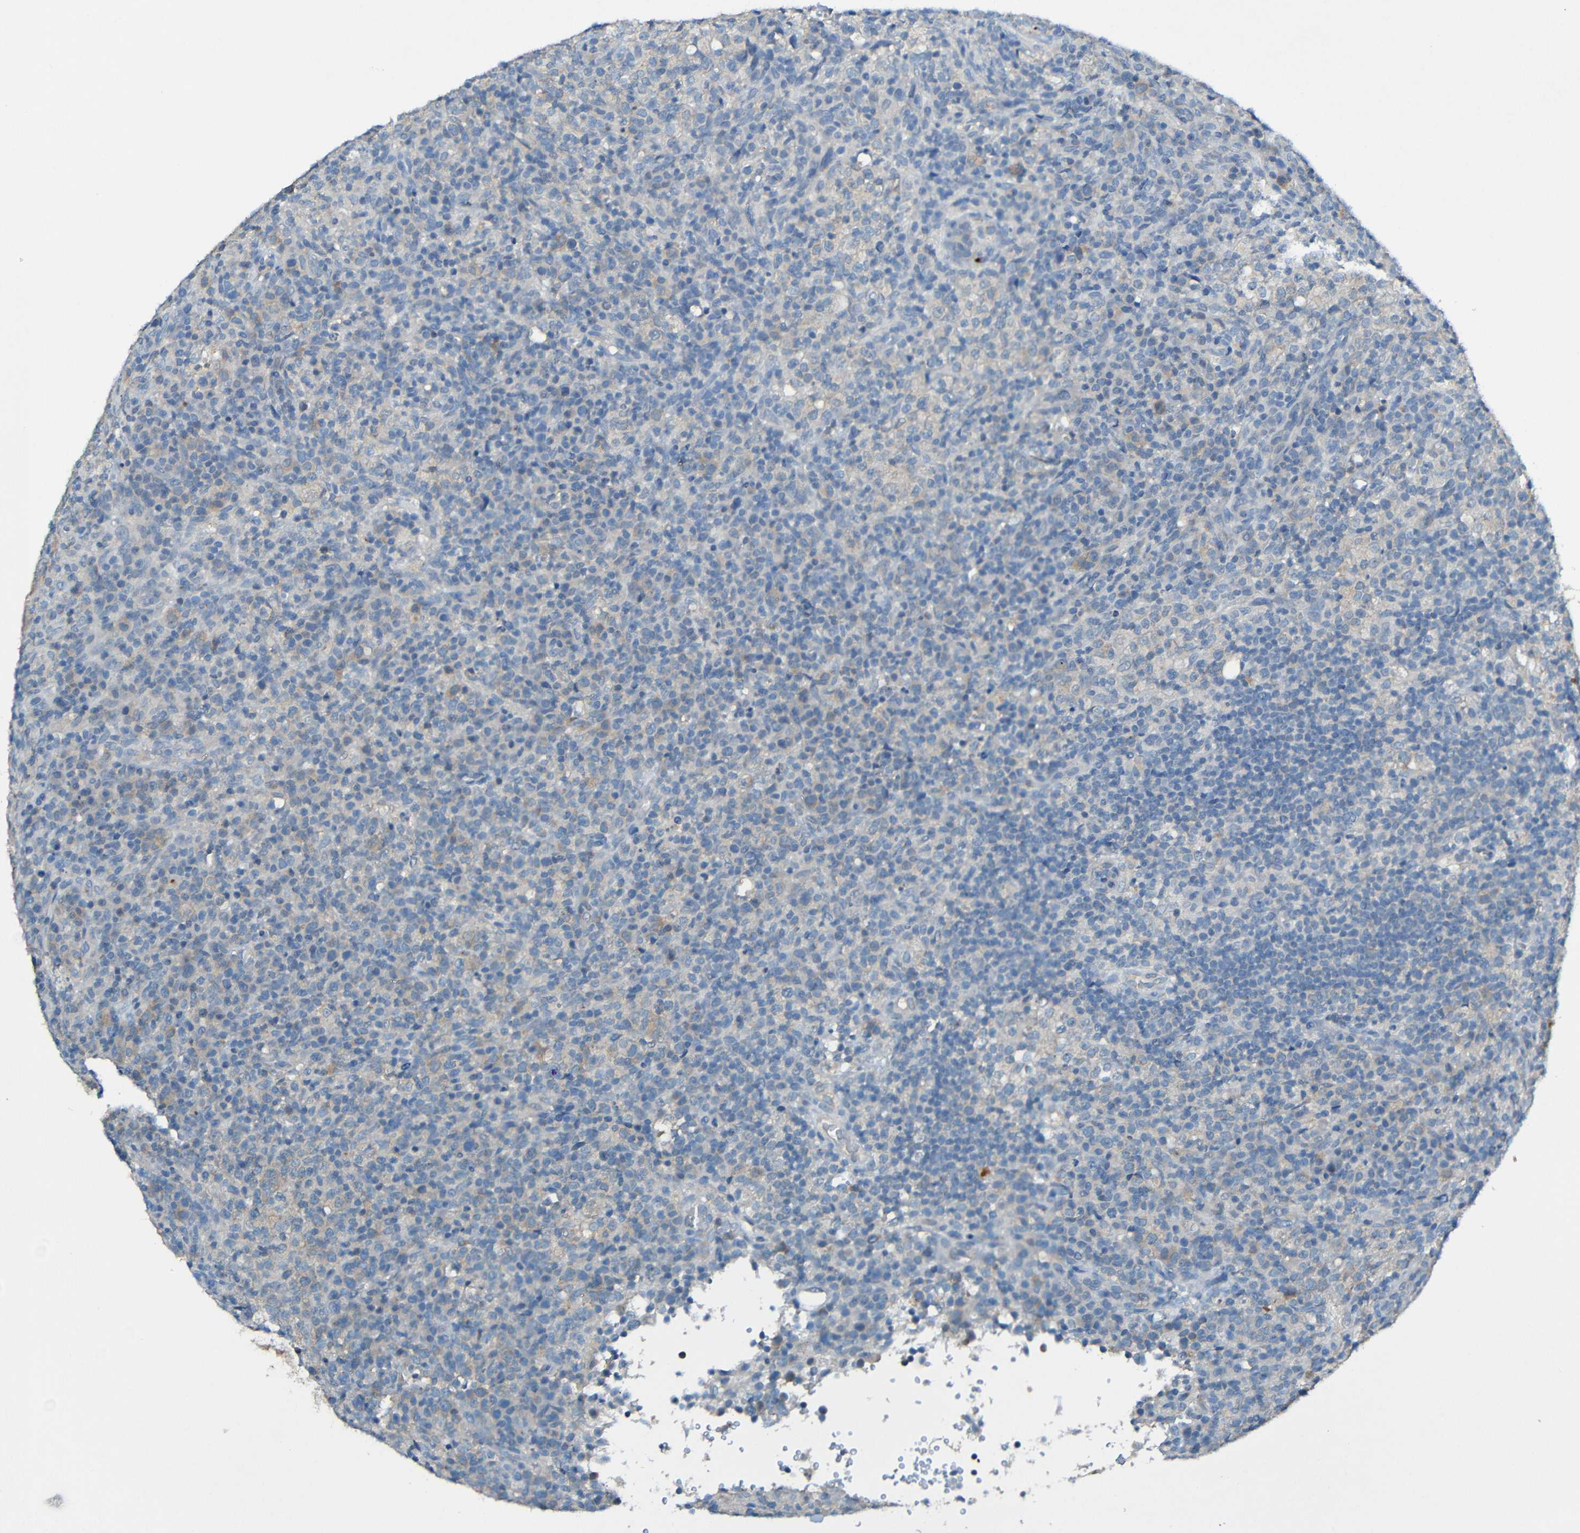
{"staining": {"intensity": "weak", "quantity": "<25%", "location": "cytoplasmic/membranous"}, "tissue": "lymphoma", "cell_type": "Tumor cells", "image_type": "cancer", "snomed": [{"axis": "morphology", "description": "Malignant lymphoma, non-Hodgkin's type, High grade"}, {"axis": "topography", "description": "Lymph node"}], "caption": "Immunohistochemistry histopathology image of neoplastic tissue: human malignant lymphoma, non-Hodgkin's type (high-grade) stained with DAB exhibits no significant protein positivity in tumor cells.", "gene": "LRRC70", "patient": {"sex": "female", "age": 76}}